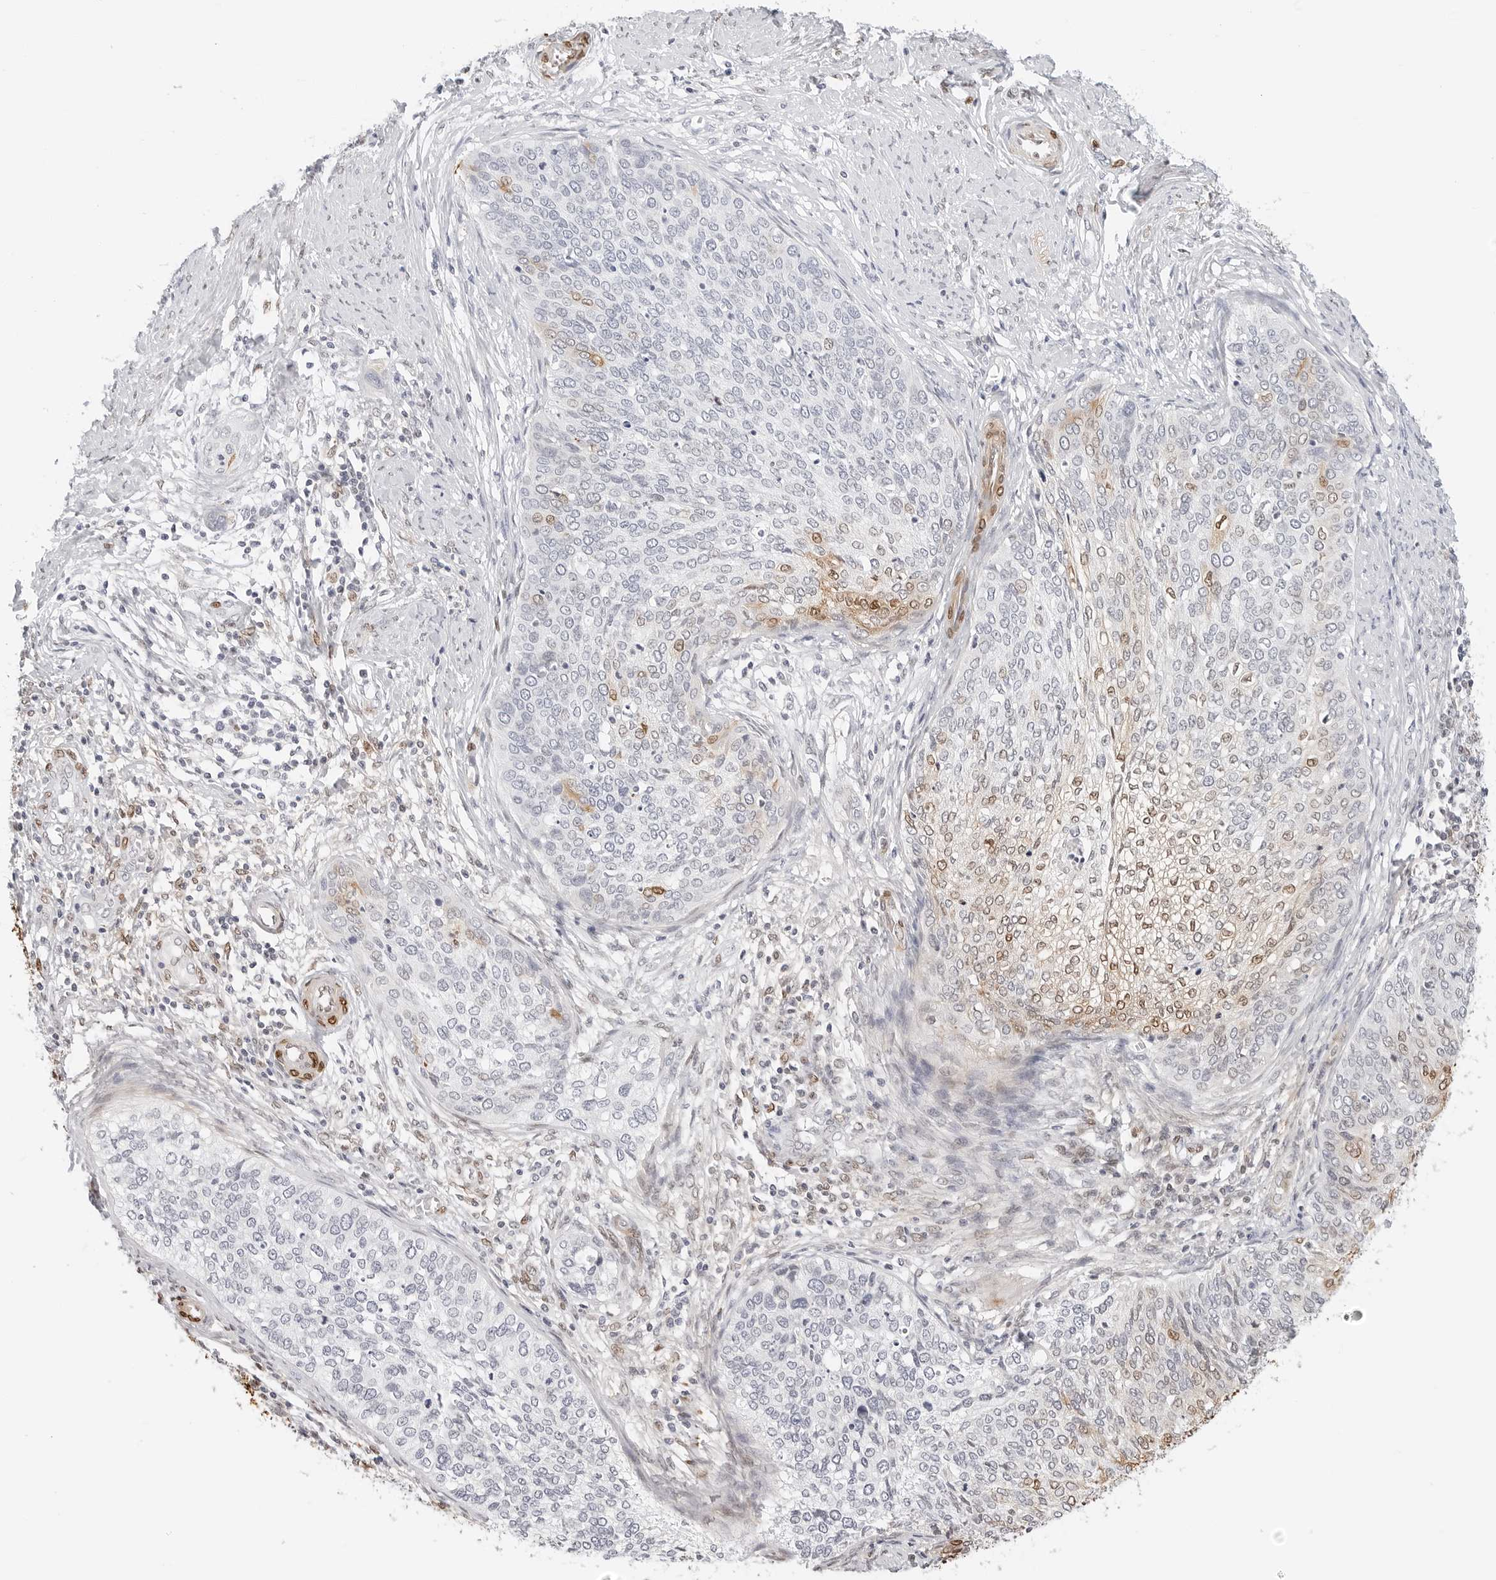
{"staining": {"intensity": "moderate", "quantity": "25%-75%", "location": "nuclear"}, "tissue": "cervical cancer", "cell_type": "Tumor cells", "image_type": "cancer", "snomed": [{"axis": "morphology", "description": "Squamous cell carcinoma, NOS"}, {"axis": "topography", "description": "Cervix"}], "caption": "DAB immunohistochemical staining of human cervical squamous cell carcinoma displays moderate nuclear protein expression in about 25%-75% of tumor cells. Ihc stains the protein in brown and the nuclei are stained blue.", "gene": "SPIDR", "patient": {"sex": "female", "age": 37}}